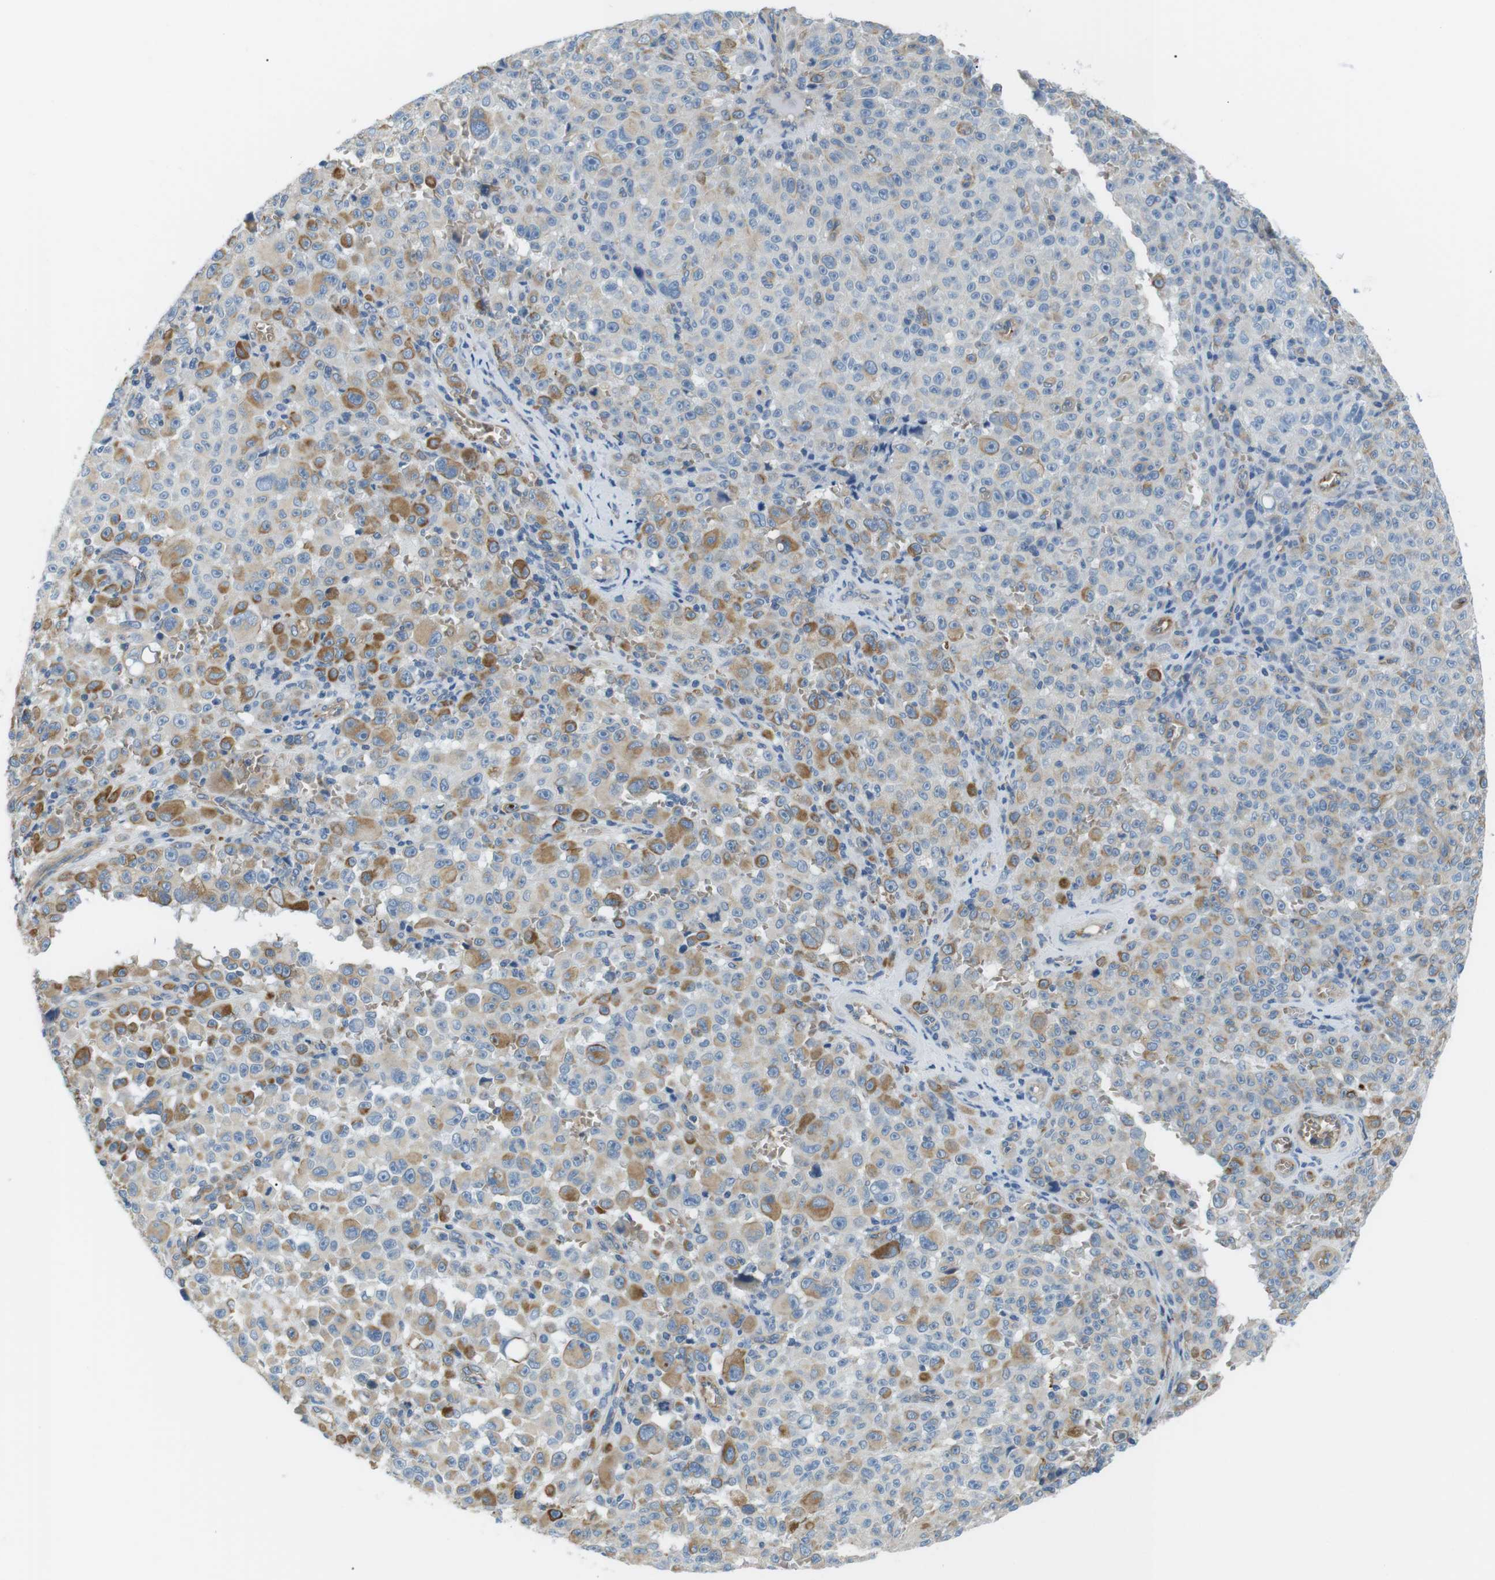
{"staining": {"intensity": "weak", "quantity": "<25%", "location": "cytoplasmic/membranous"}, "tissue": "melanoma", "cell_type": "Tumor cells", "image_type": "cancer", "snomed": [{"axis": "morphology", "description": "Malignant melanoma, NOS"}, {"axis": "topography", "description": "Skin"}], "caption": "This is an IHC image of malignant melanoma. There is no expression in tumor cells.", "gene": "ADCY10", "patient": {"sex": "female", "age": 82}}